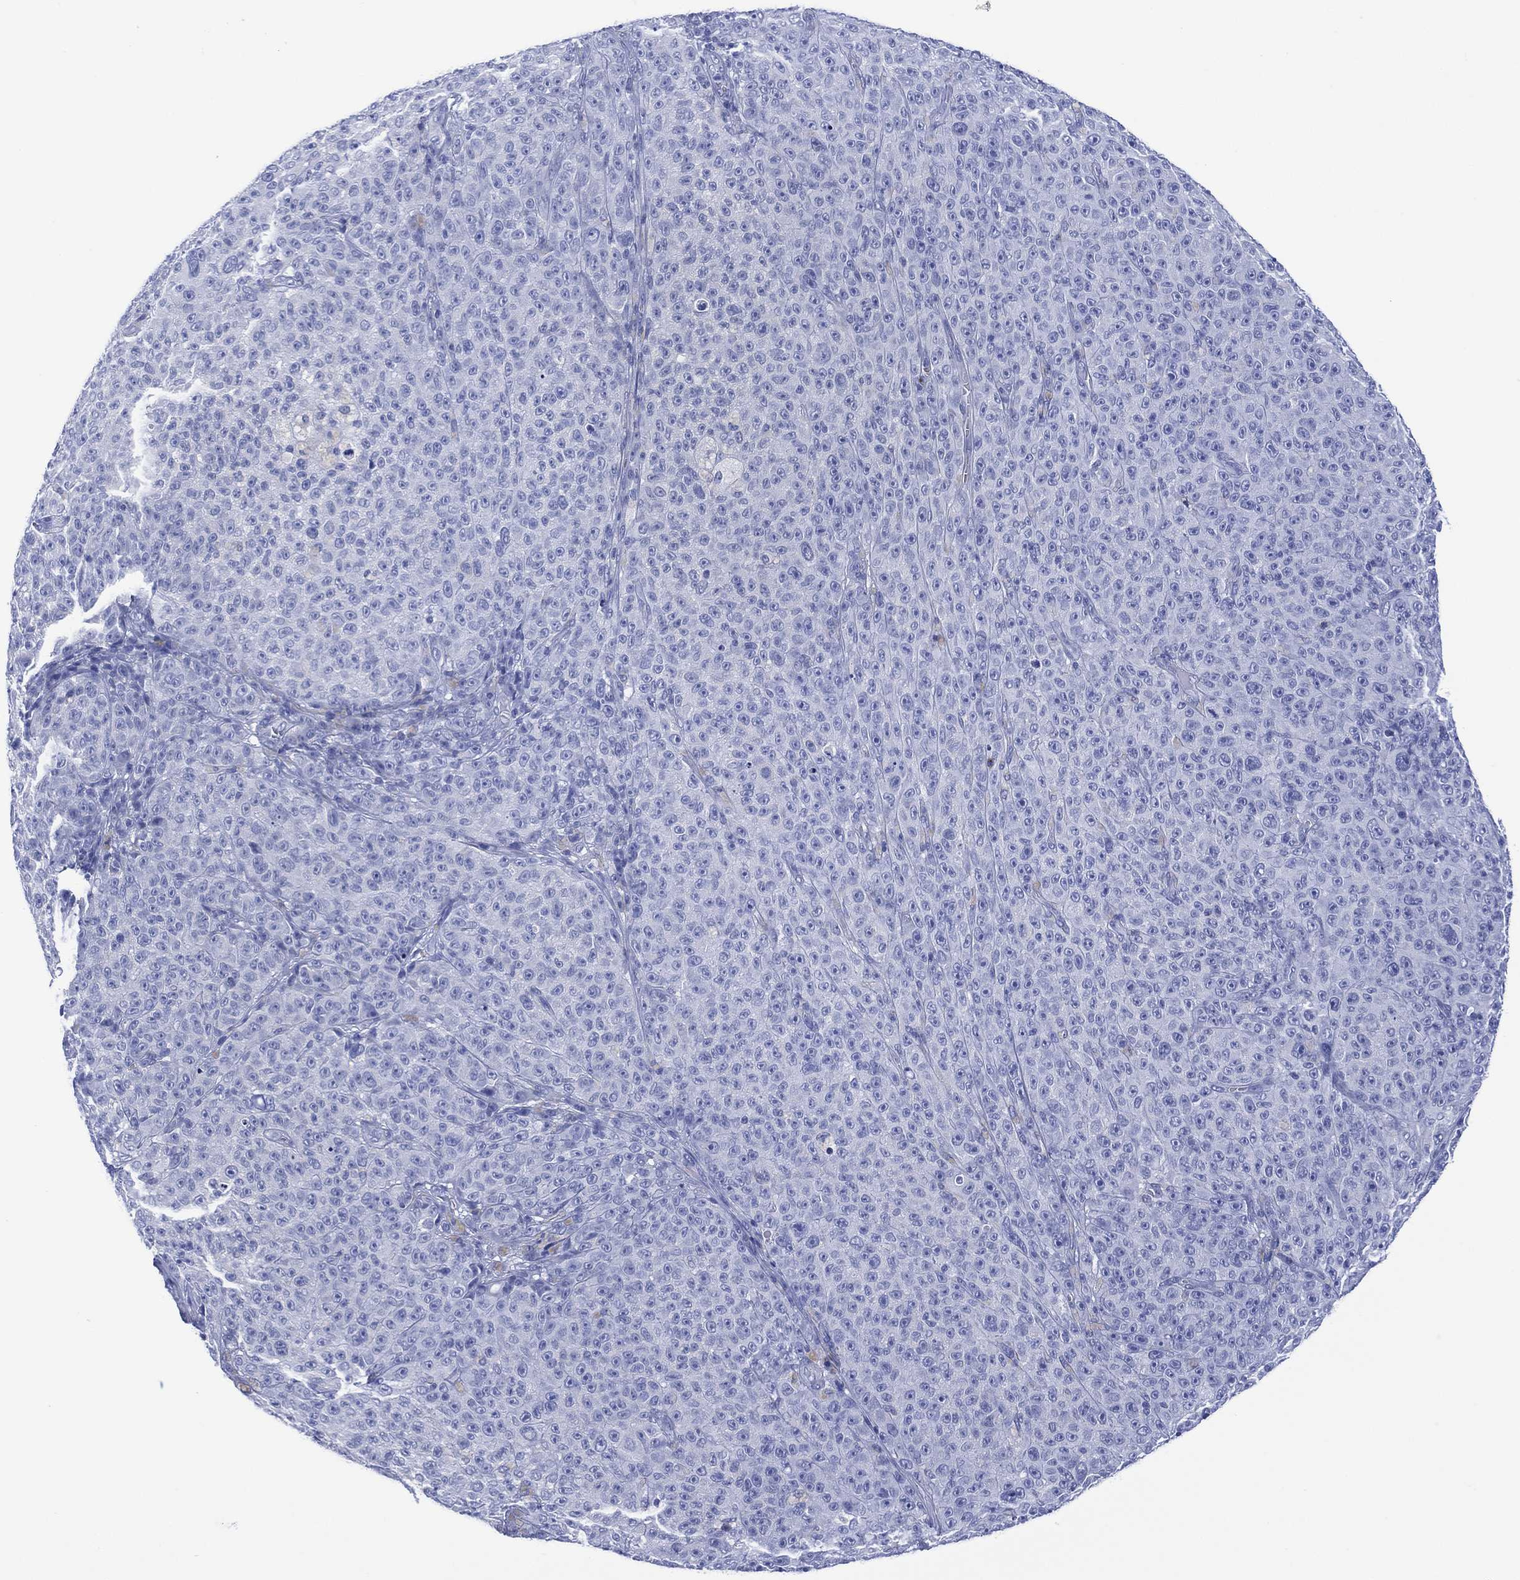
{"staining": {"intensity": "negative", "quantity": "none", "location": "none"}, "tissue": "melanoma", "cell_type": "Tumor cells", "image_type": "cancer", "snomed": [{"axis": "morphology", "description": "Malignant melanoma, NOS"}, {"axis": "topography", "description": "Skin"}], "caption": "Immunohistochemical staining of melanoma exhibits no significant staining in tumor cells.", "gene": "DPP4", "patient": {"sex": "female", "age": 82}}